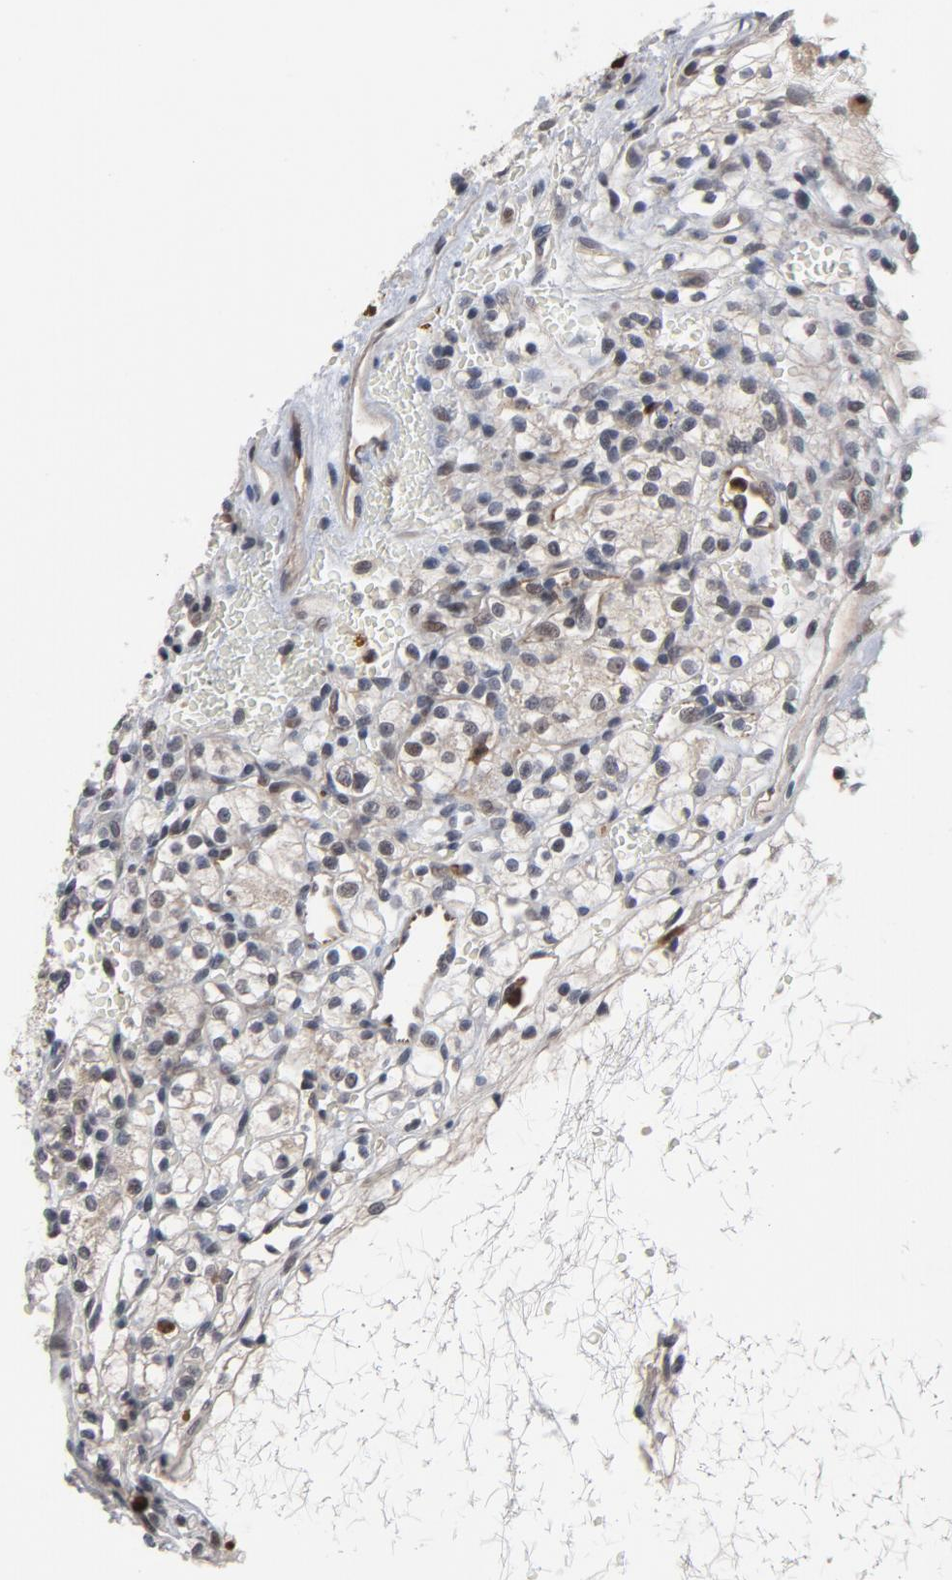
{"staining": {"intensity": "negative", "quantity": "none", "location": "none"}, "tissue": "renal cancer", "cell_type": "Tumor cells", "image_type": "cancer", "snomed": [{"axis": "morphology", "description": "Adenocarcinoma, NOS"}, {"axis": "topography", "description": "Kidney"}], "caption": "An image of adenocarcinoma (renal) stained for a protein exhibits no brown staining in tumor cells.", "gene": "RTL5", "patient": {"sex": "female", "age": 60}}